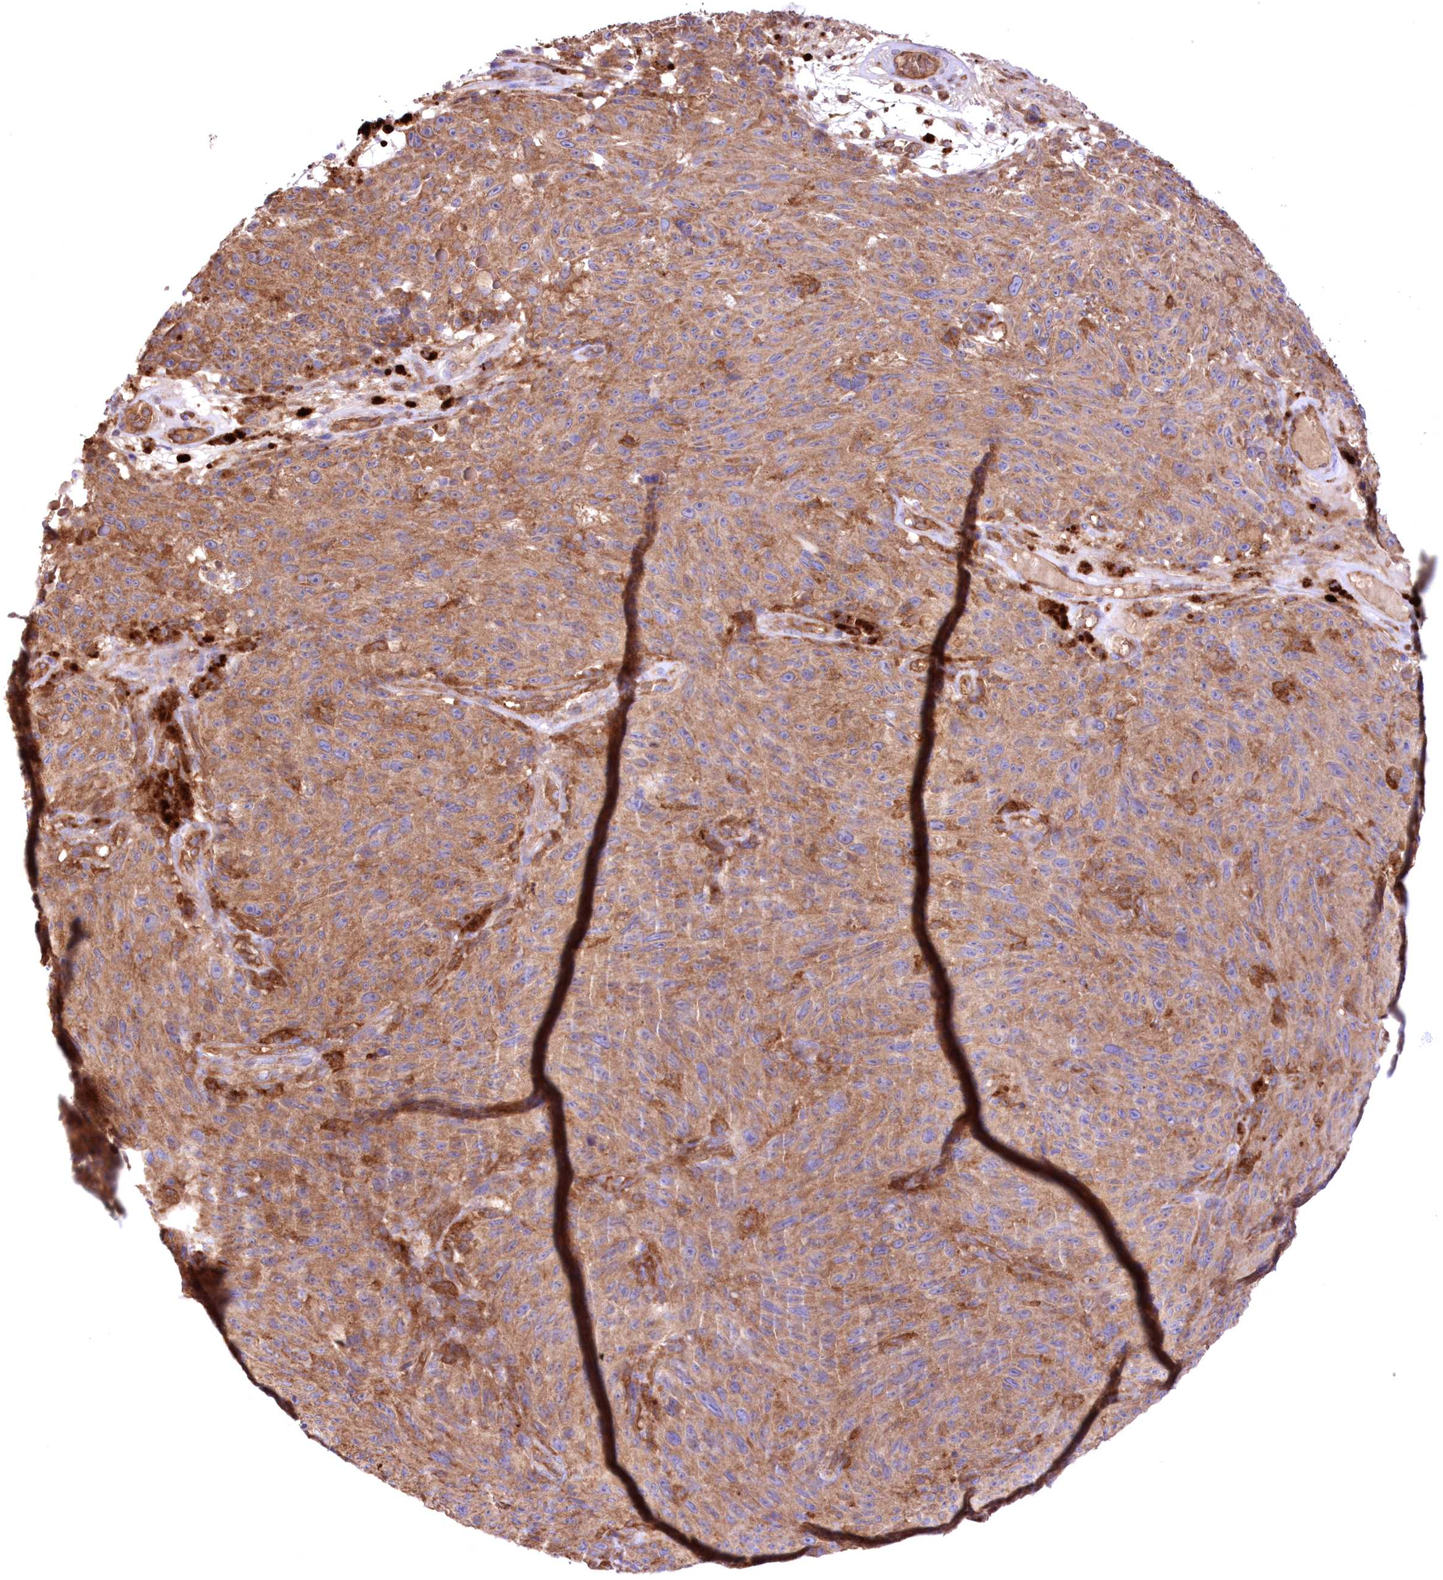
{"staining": {"intensity": "moderate", "quantity": ">75%", "location": "cytoplasmic/membranous"}, "tissue": "melanoma", "cell_type": "Tumor cells", "image_type": "cancer", "snomed": [{"axis": "morphology", "description": "Malignant melanoma, NOS"}, {"axis": "topography", "description": "Skin"}], "caption": "High-power microscopy captured an IHC image of malignant melanoma, revealing moderate cytoplasmic/membranous positivity in about >75% of tumor cells.", "gene": "FCHO2", "patient": {"sex": "female", "age": 82}}